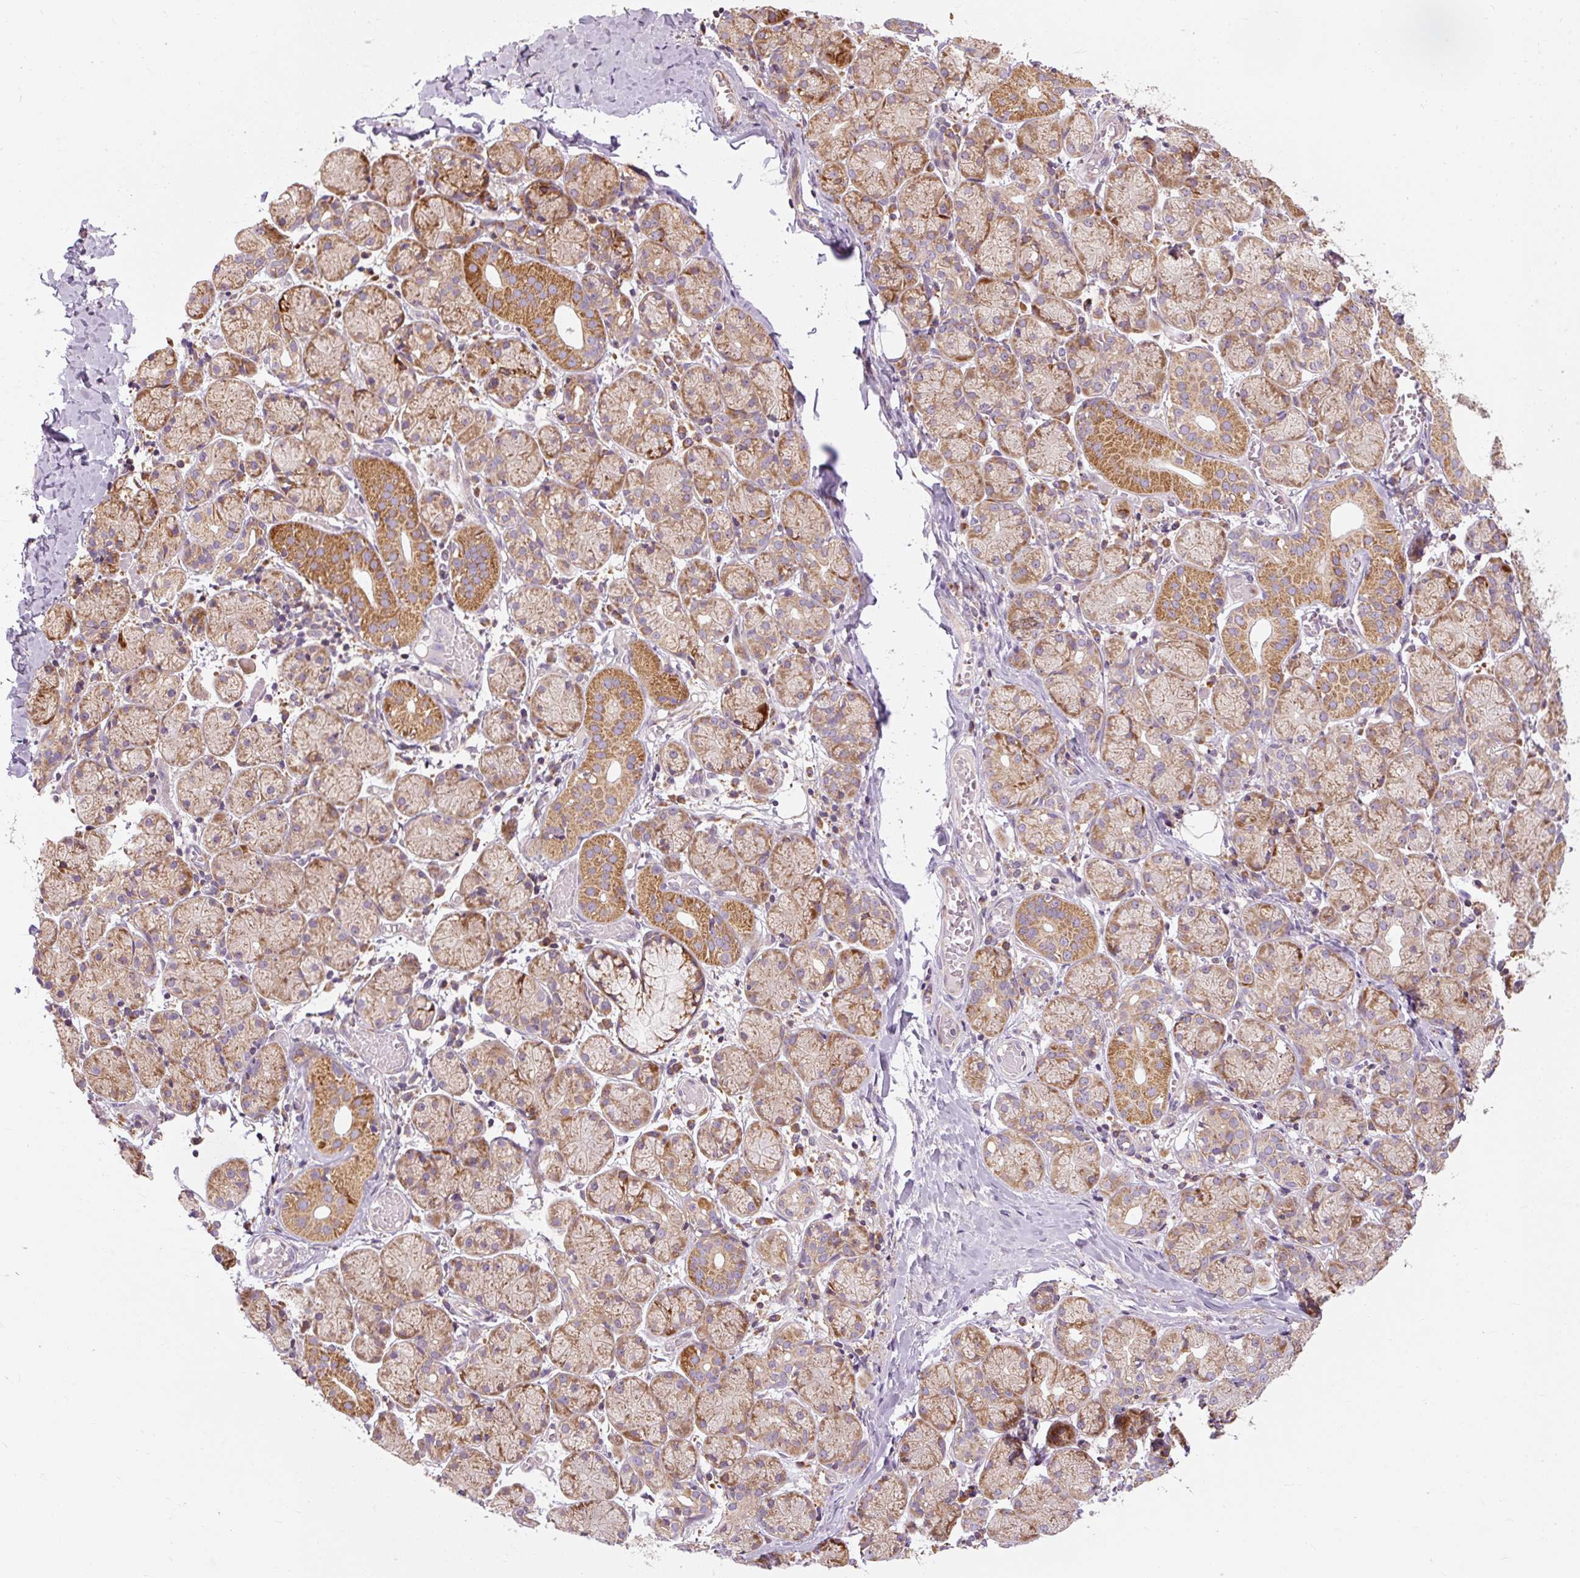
{"staining": {"intensity": "strong", "quantity": "25%-75%", "location": "cytoplasmic/membranous"}, "tissue": "salivary gland", "cell_type": "Glandular cells", "image_type": "normal", "snomed": [{"axis": "morphology", "description": "Normal tissue, NOS"}, {"axis": "topography", "description": "Salivary gland"}], "caption": "Strong cytoplasmic/membranous expression is identified in approximately 25%-75% of glandular cells in benign salivary gland. The staining was performed using DAB (3,3'-diaminobenzidine) to visualize the protein expression in brown, while the nuclei were stained in blue with hematoxylin (Magnification: 20x).", "gene": "PRSS48", "patient": {"sex": "female", "age": 24}}